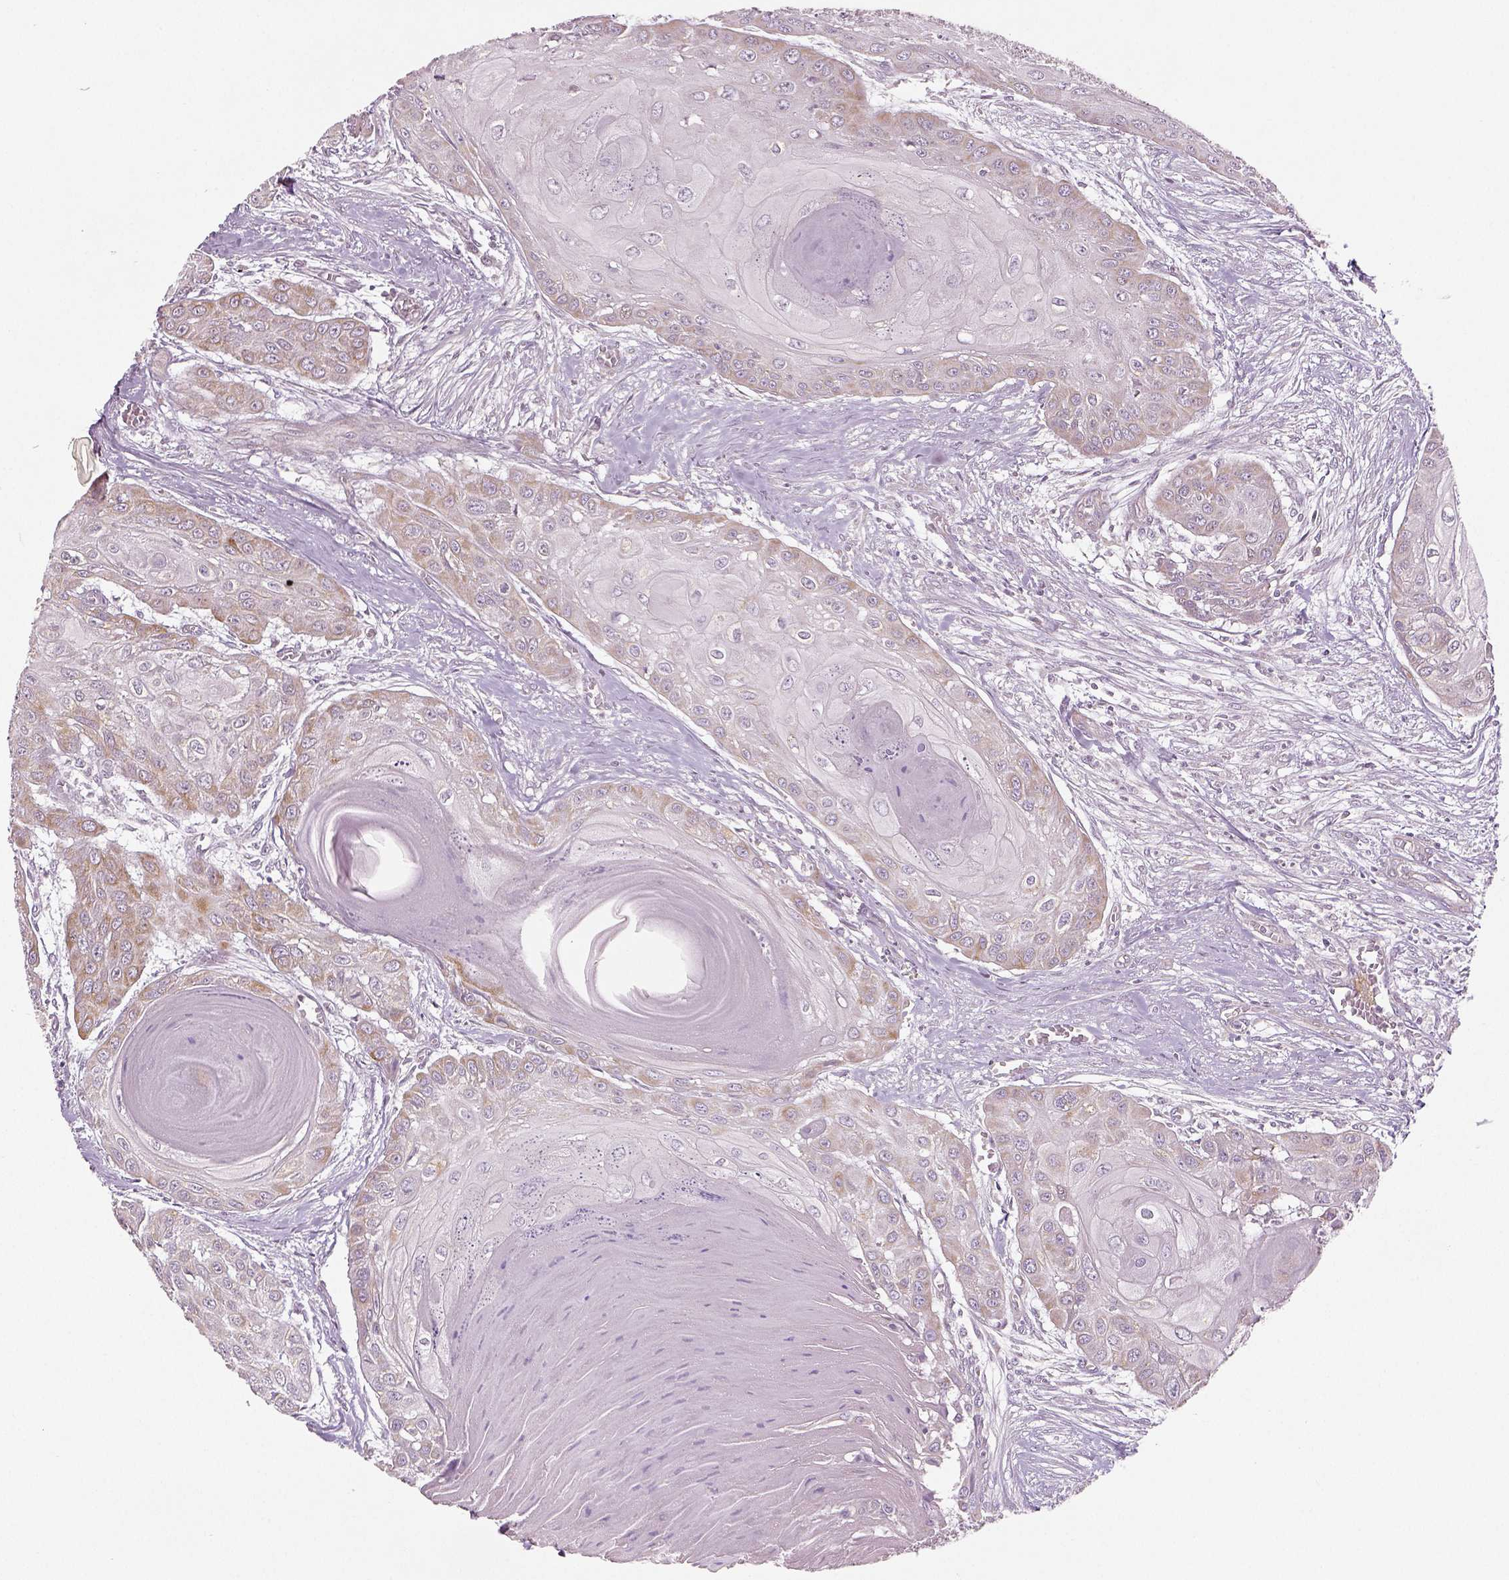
{"staining": {"intensity": "moderate", "quantity": "<25%", "location": "cytoplasmic/membranous"}, "tissue": "head and neck cancer", "cell_type": "Tumor cells", "image_type": "cancer", "snomed": [{"axis": "morphology", "description": "Squamous cell carcinoma, NOS"}, {"axis": "topography", "description": "Oral tissue"}, {"axis": "topography", "description": "Head-Neck"}], "caption": "A brown stain labels moderate cytoplasmic/membranous expression of a protein in human head and neck cancer (squamous cell carcinoma) tumor cells.", "gene": "PGAM5", "patient": {"sex": "male", "age": 71}}